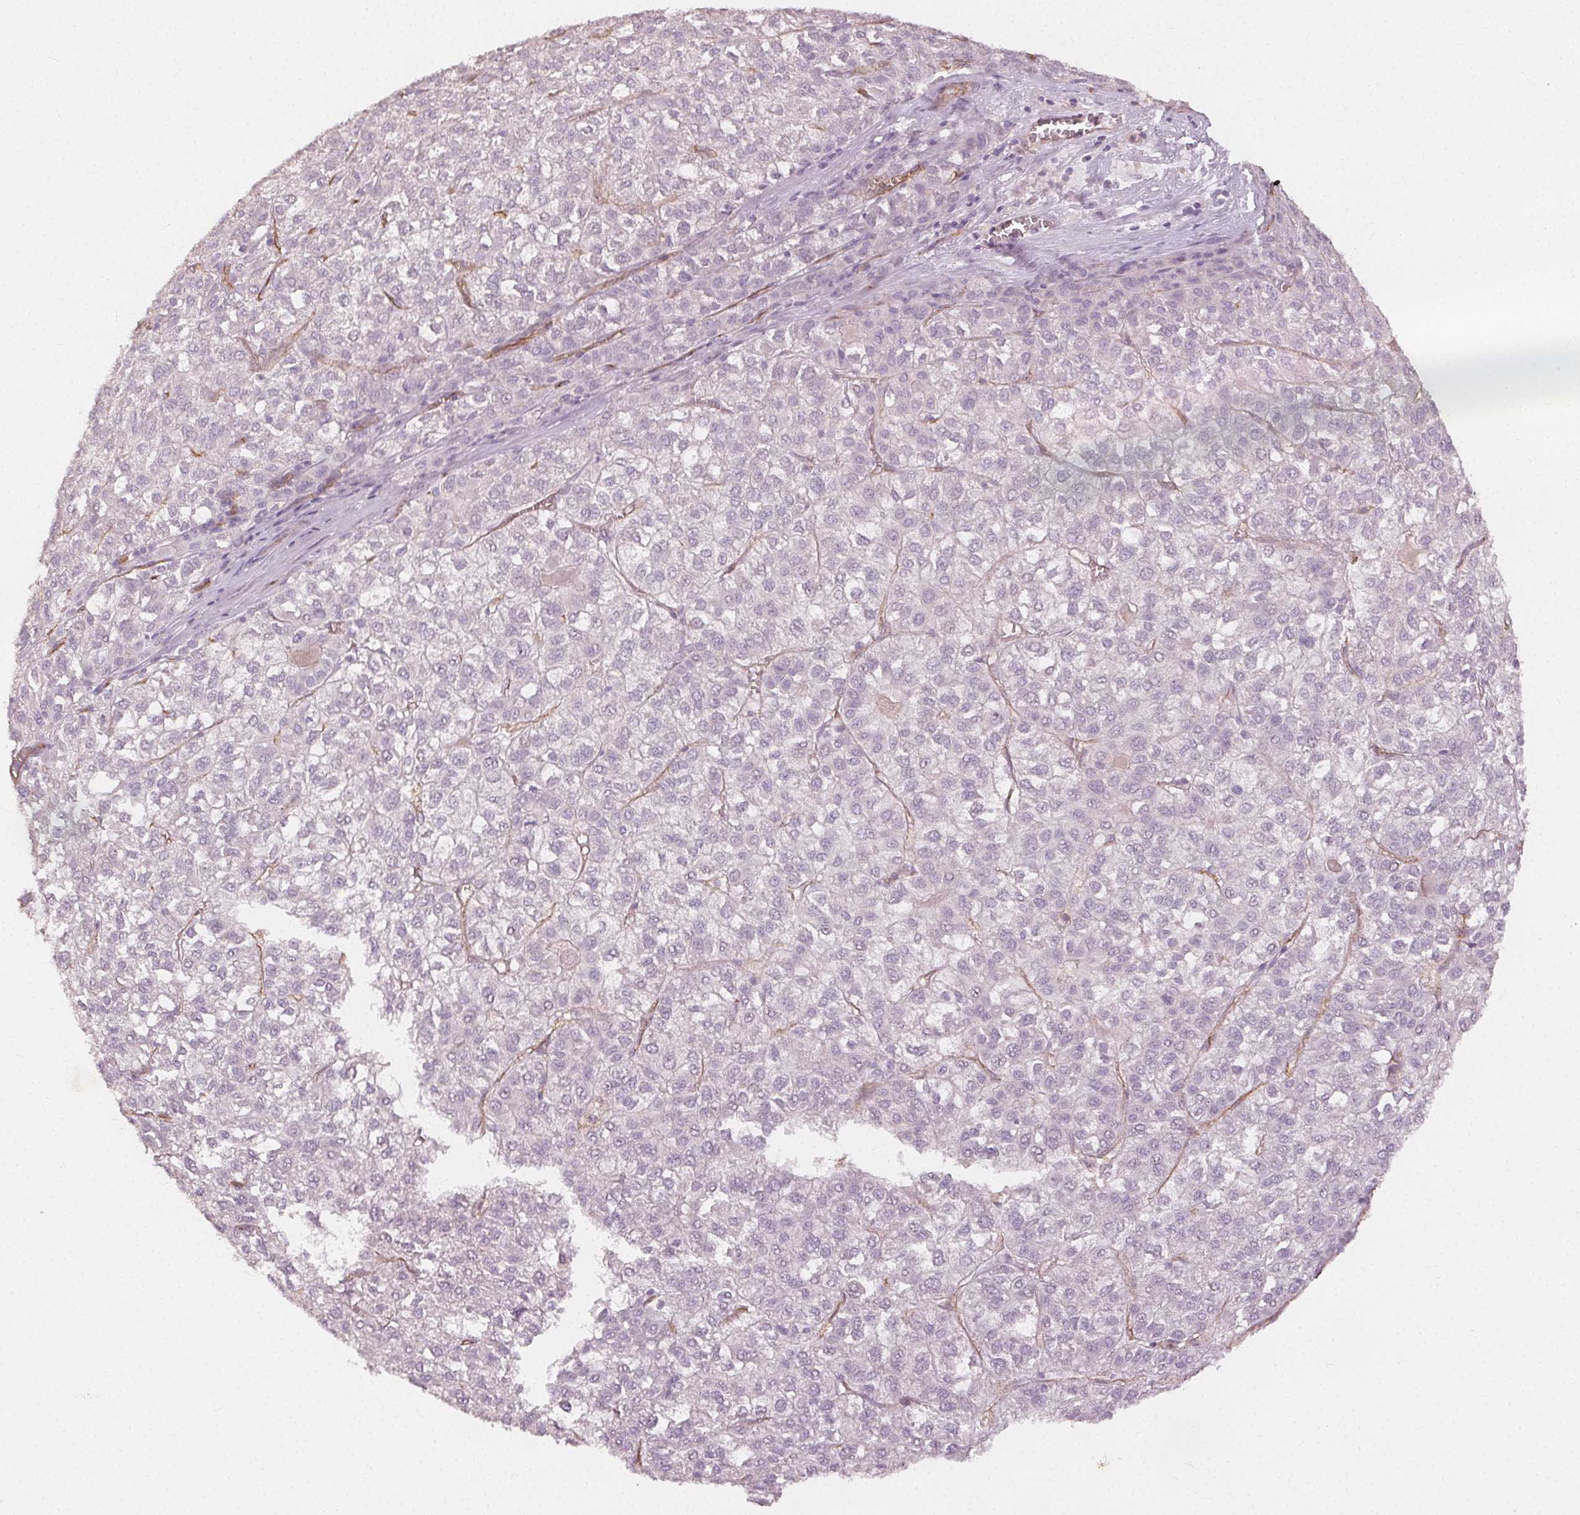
{"staining": {"intensity": "moderate", "quantity": "<25%", "location": "cytoplasmic/membranous"}, "tissue": "liver cancer", "cell_type": "Tumor cells", "image_type": "cancer", "snomed": [{"axis": "morphology", "description": "Carcinoma, Hepatocellular, NOS"}, {"axis": "topography", "description": "Liver"}], "caption": "Immunohistochemical staining of human liver hepatocellular carcinoma displays low levels of moderate cytoplasmic/membranous staining in approximately <25% of tumor cells. Using DAB (3,3'-diaminobenzidine) (brown) and hematoxylin (blue) stains, captured at high magnification using brightfield microscopy.", "gene": "PODXL", "patient": {"sex": "female", "age": 43}}